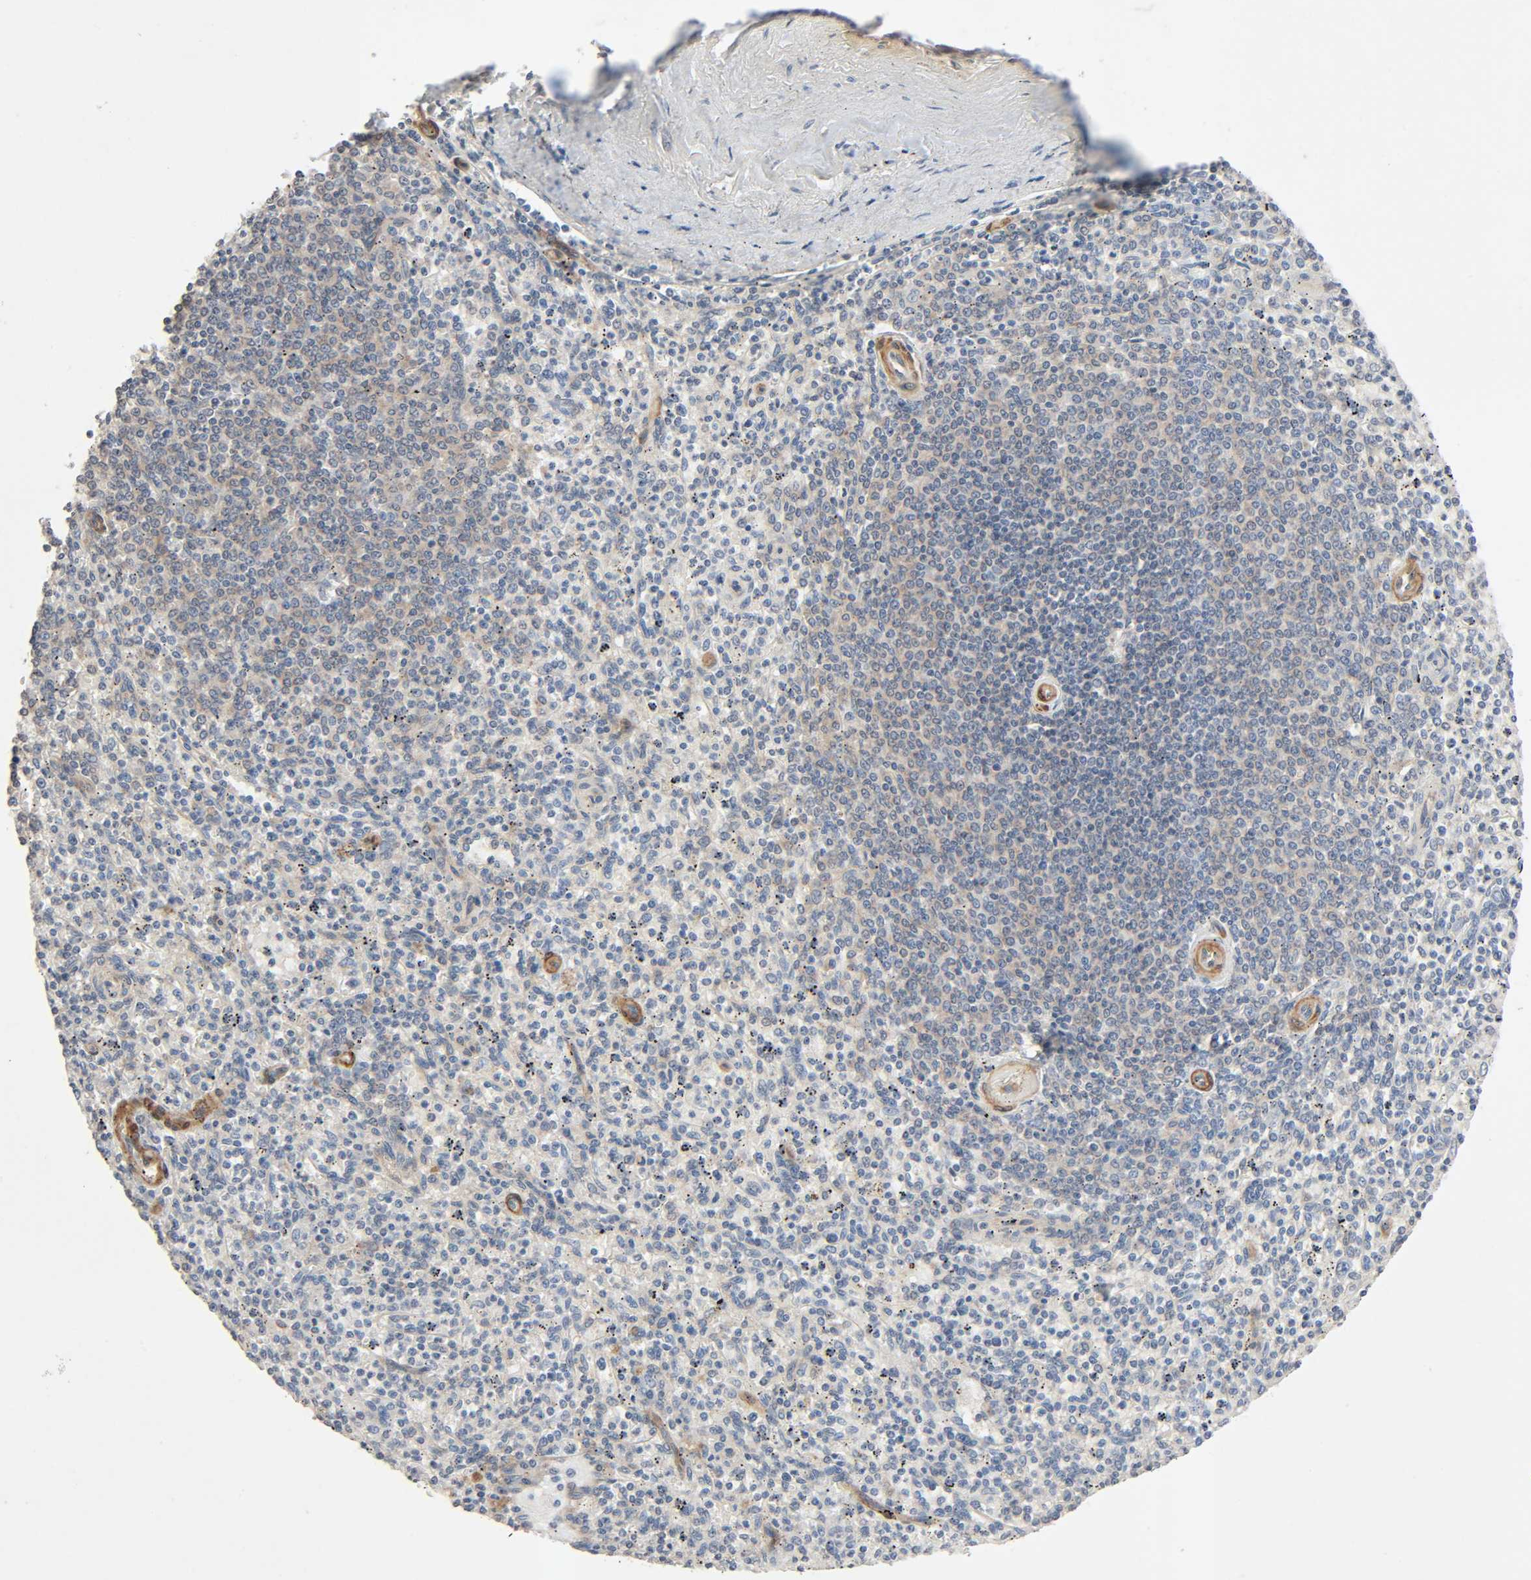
{"staining": {"intensity": "weak", "quantity": "25%-75%", "location": "cytoplasmic/membranous"}, "tissue": "spleen", "cell_type": "Cells in red pulp", "image_type": "normal", "snomed": [{"axis": "morphology", "description": "Normal tissue, NOS"}, {"axis": "topography", "description": "Spleen"}], "caption": "A low amount of weak cytoplasmic/membranous staining is present in approximately 25%-75% of cells in red pulp in benign spleen.", "gene": "PTK2", "patient": {"sex": "male", "age": 72}}